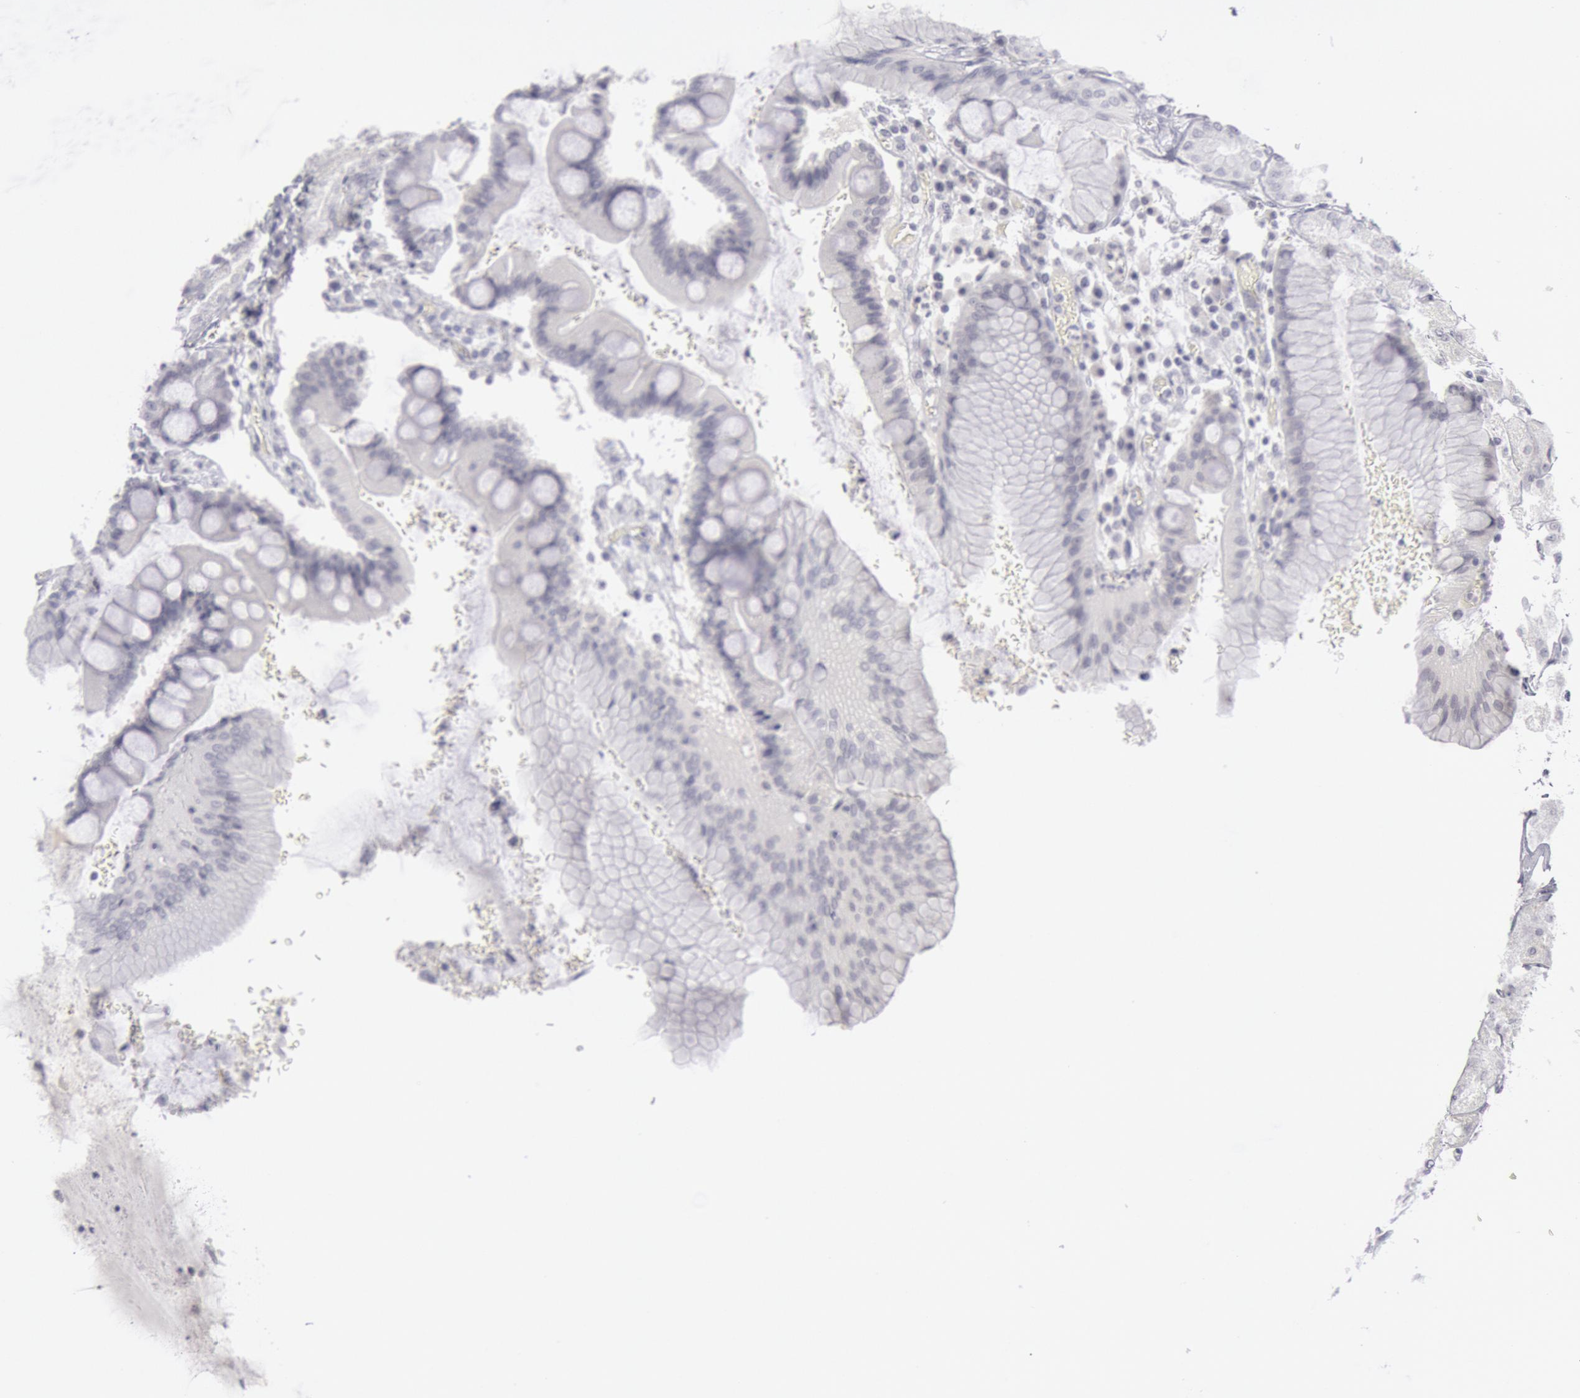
{"staining": {"intensity": "negative", "quantity": "none", "location": "none"}, "tissue": "stomach", "cell_type": "Glandular cells", "image_type": "normal", "snomed": [{"axis": "morphology", "description": "Normal tissue, NOS"}, {"axis": "topography", "description": "Stomach, lower"}], "caption": "A high-resolution histopathology image shows IHC staining of normal stomach, which shows no significant positivity in glandular cells. (DAB IHC with hematoxylin counter stain).", "gene": "KRT16", "patient": {"sex": "female", "age": 73}}